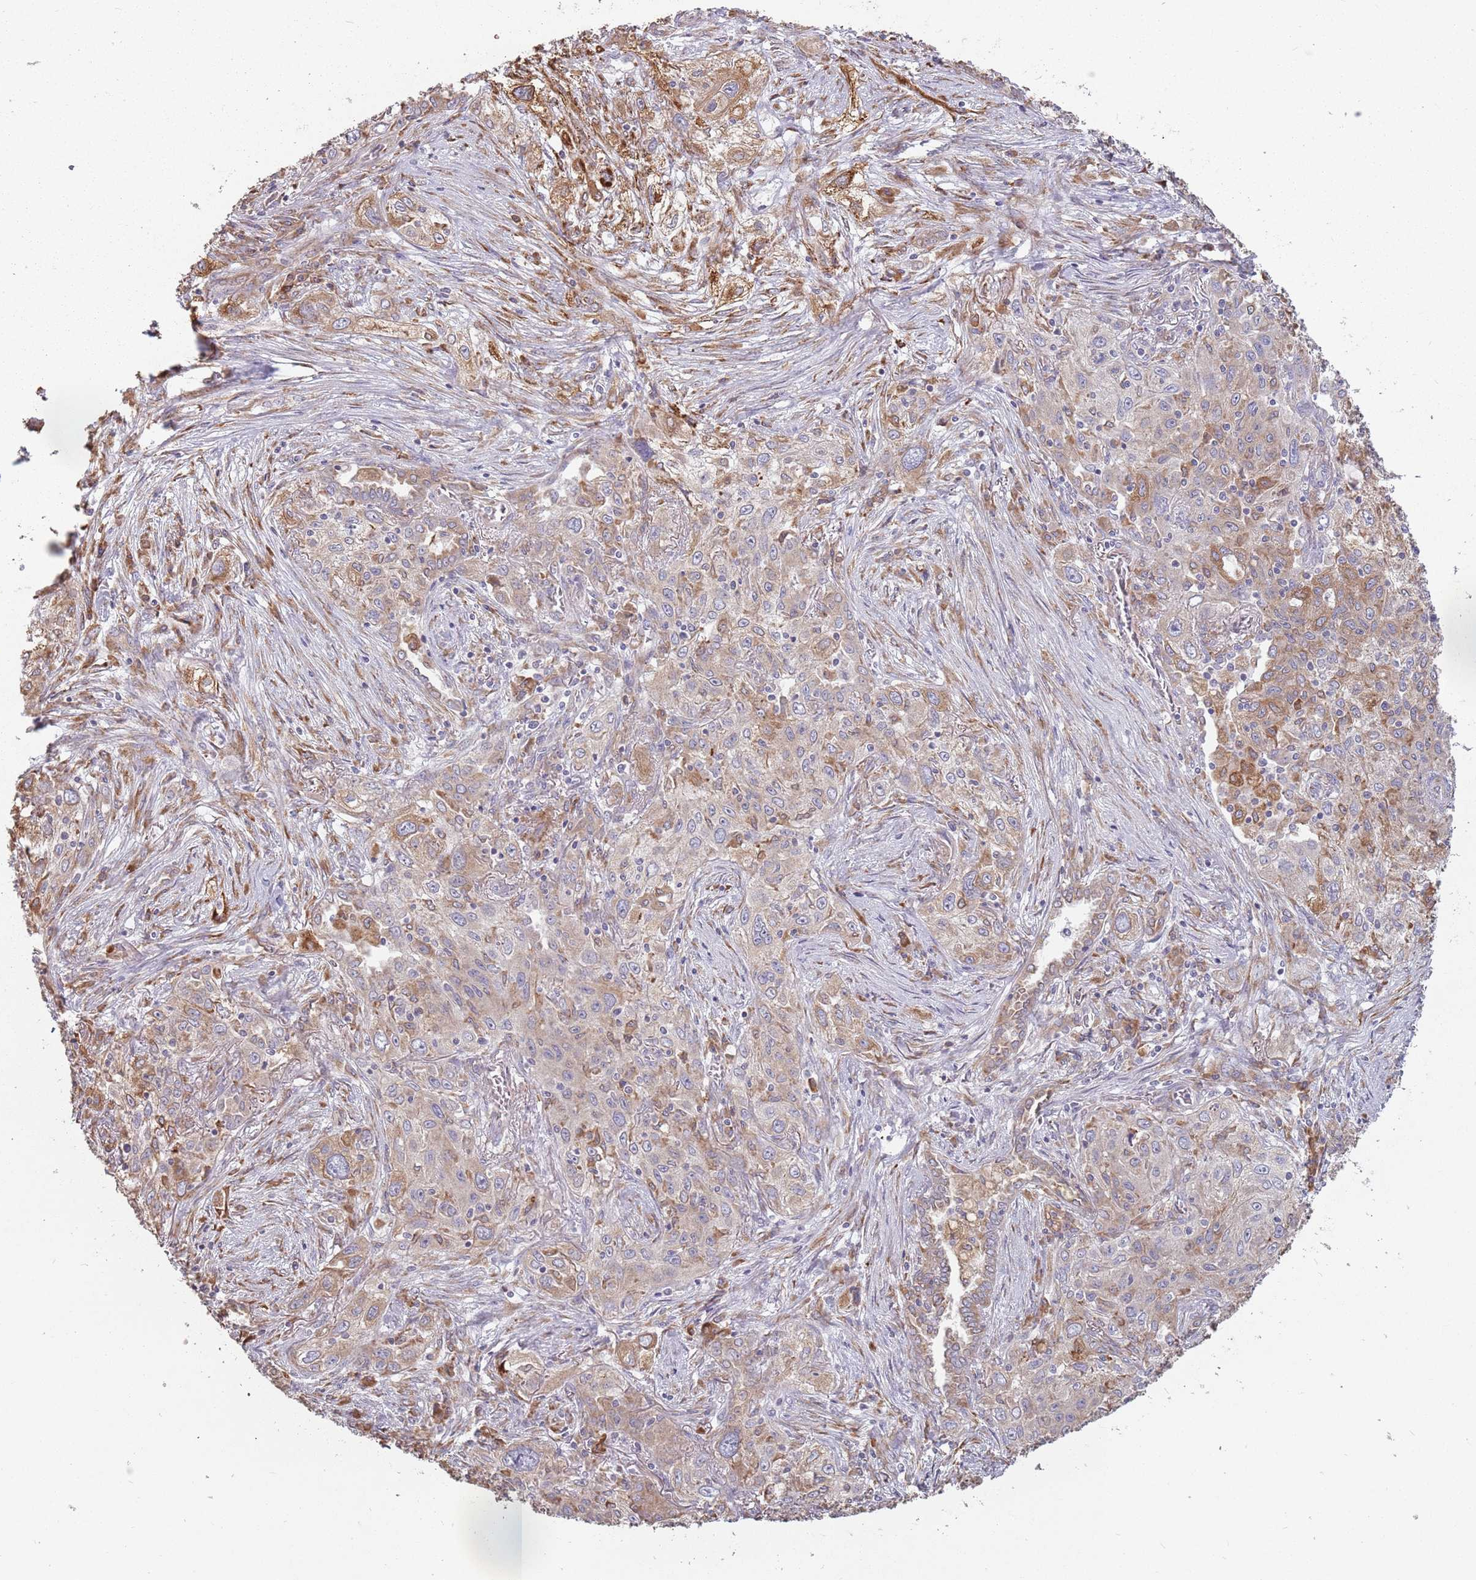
{"staining": {"intensity": "weak", "quantity": "25%-75%", "location": "cytoplasmic/membranous"}, "tissue": "lung cancer", "cell_type": "Tumor cells", "image_type": "cancer", "snomed": [{"axis": "morphology", "description": "Squamous cell carcinoma, NOS"}, {"axis": "topography", "description": "Lung"}], "caption": "This is an image of immunohistochemistry staining of lung squamous cell carcinoma, which shows weak positivity in the cytoplasmic/membranous of tumor cells.", "gene": "RPS9", "patient": {"sex": "female", "age": 69}}